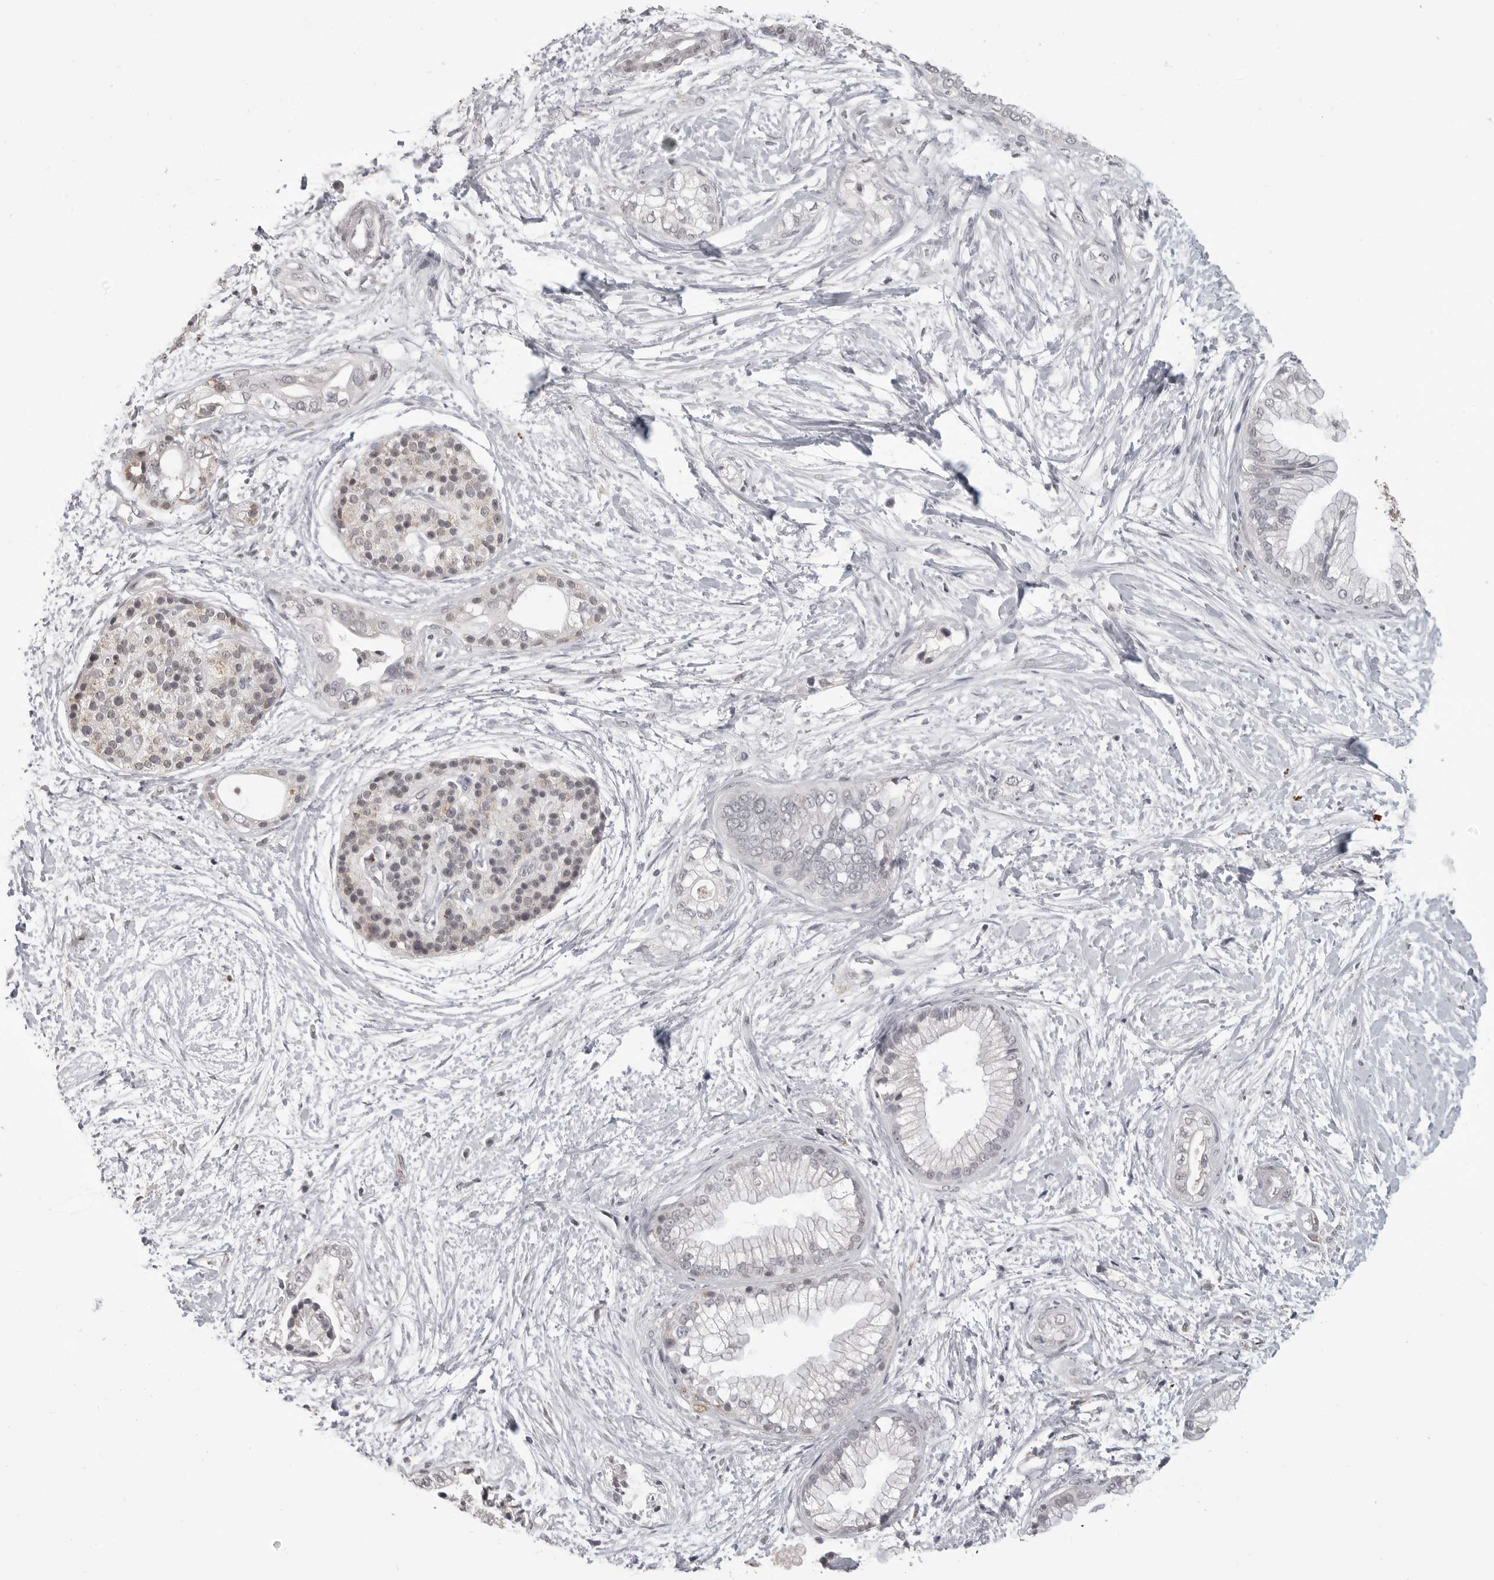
{"staining": {"intensity": "strong", "quantity": "<25%", "location": "cytoplasmic/membranous"}, "tissue": "pancreatic cancer", "cell_type": "Tumor cells", "image_type": "cancer", "snomed": [{"axis": "morphology", "description": "Adenocarcinoma, NOS"}, {"axis": "topography", "description": "Pancreas"}], "caption": "This histopathology image displays immunohistochemistry staining of adenocarcinoma (pancreatic), with medium strong cytoplasmic/membranous positivity in approximately <25% of tumor cells.", "gene": "PRSS1", "patient": {"sex": "male", "age": 68}}